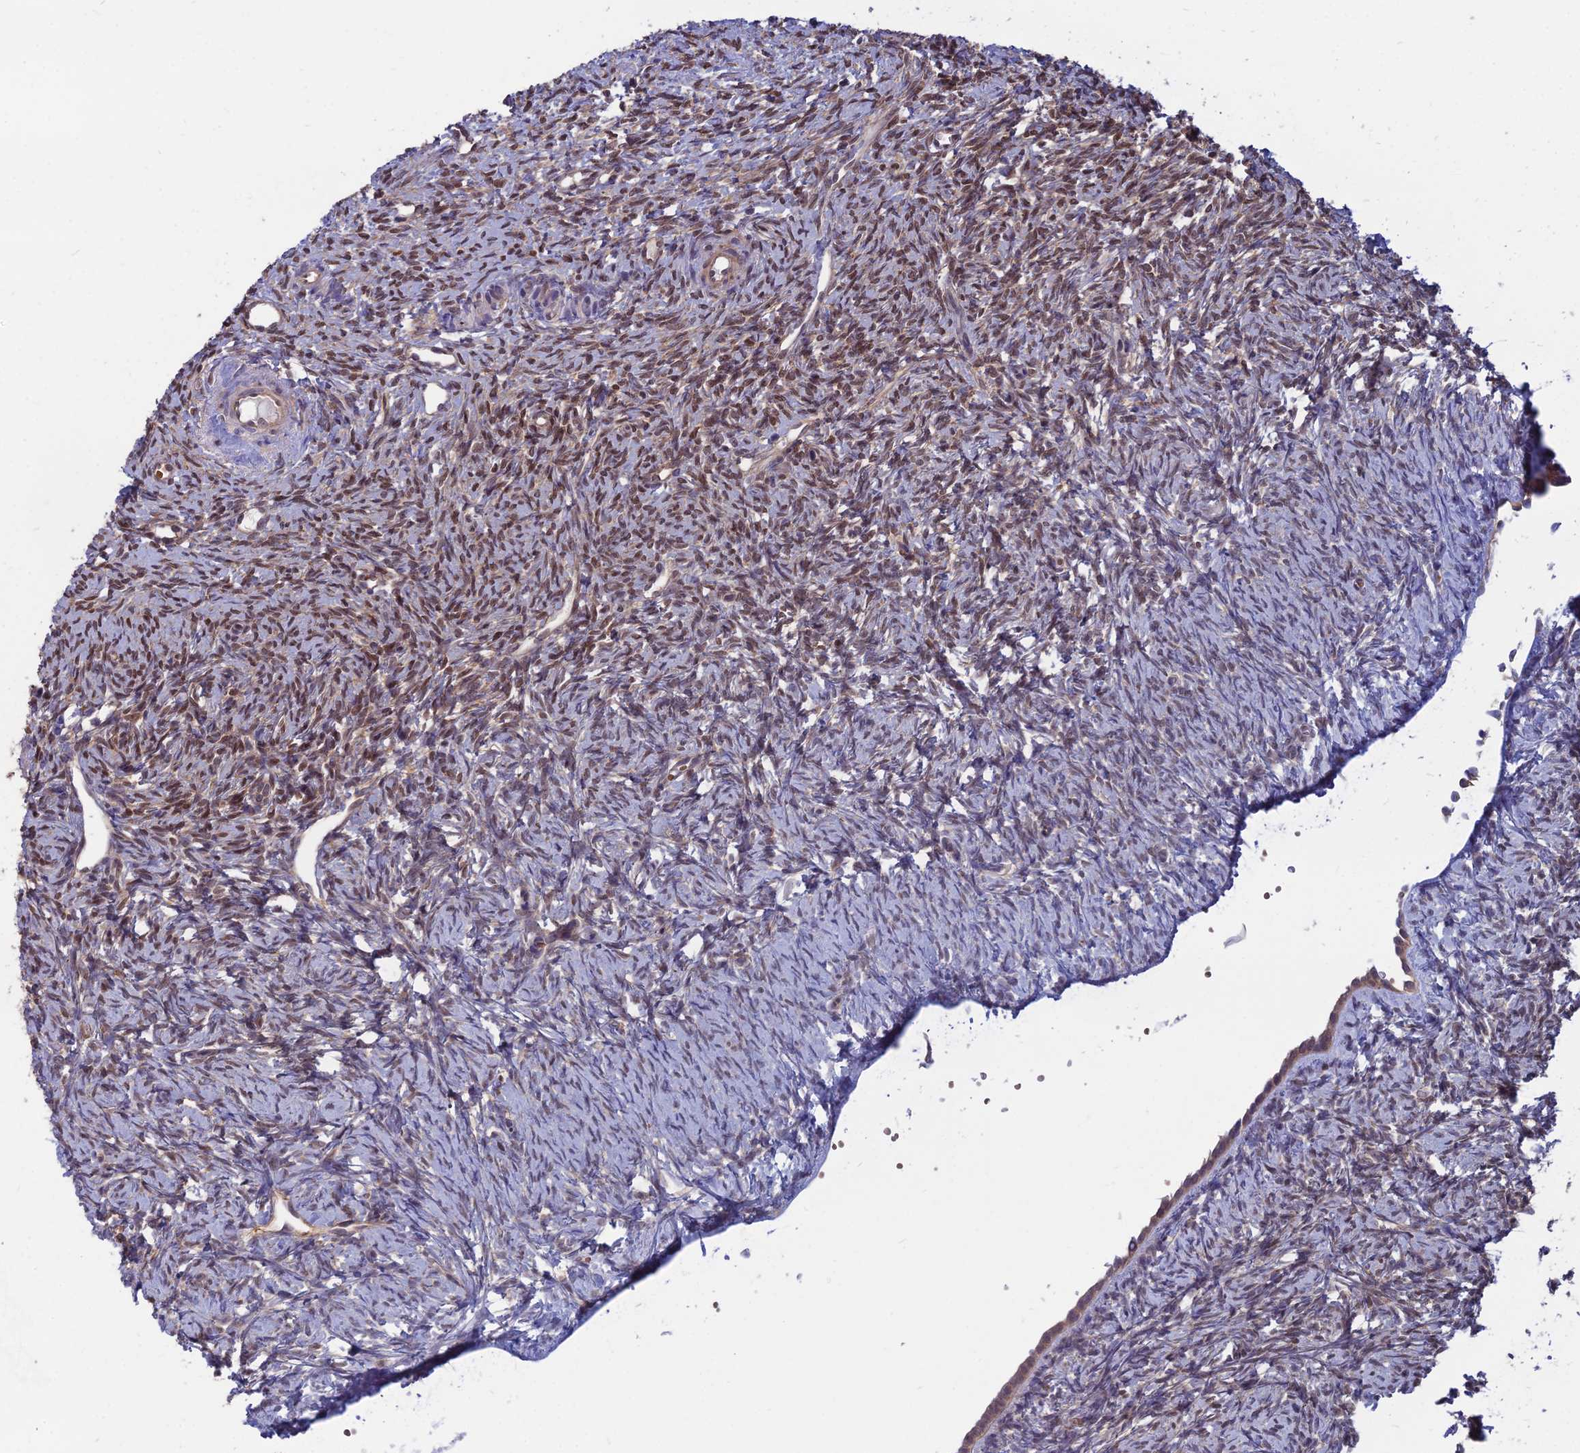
{"staining": {"intensity": "weak", "quantity": ">75%", "location": "cytoplasmic/membranous"}, "tissue": "ovary", "cell_type": "Follicle cells", "image_type": "normal", "snomed": [{"axis": "morphology", "description": "Normal tissue, NOS"}, {"axis": "topography", "description": "Ovary"}], "caption": "Brown immunohistochemical staining in unremarkable human ovary demonstrates weak cytoplasmic/membranous expression in about >75% of follicle cells.", "gene": "OPA3", "patient": {"sex": "female", "age": 51}}